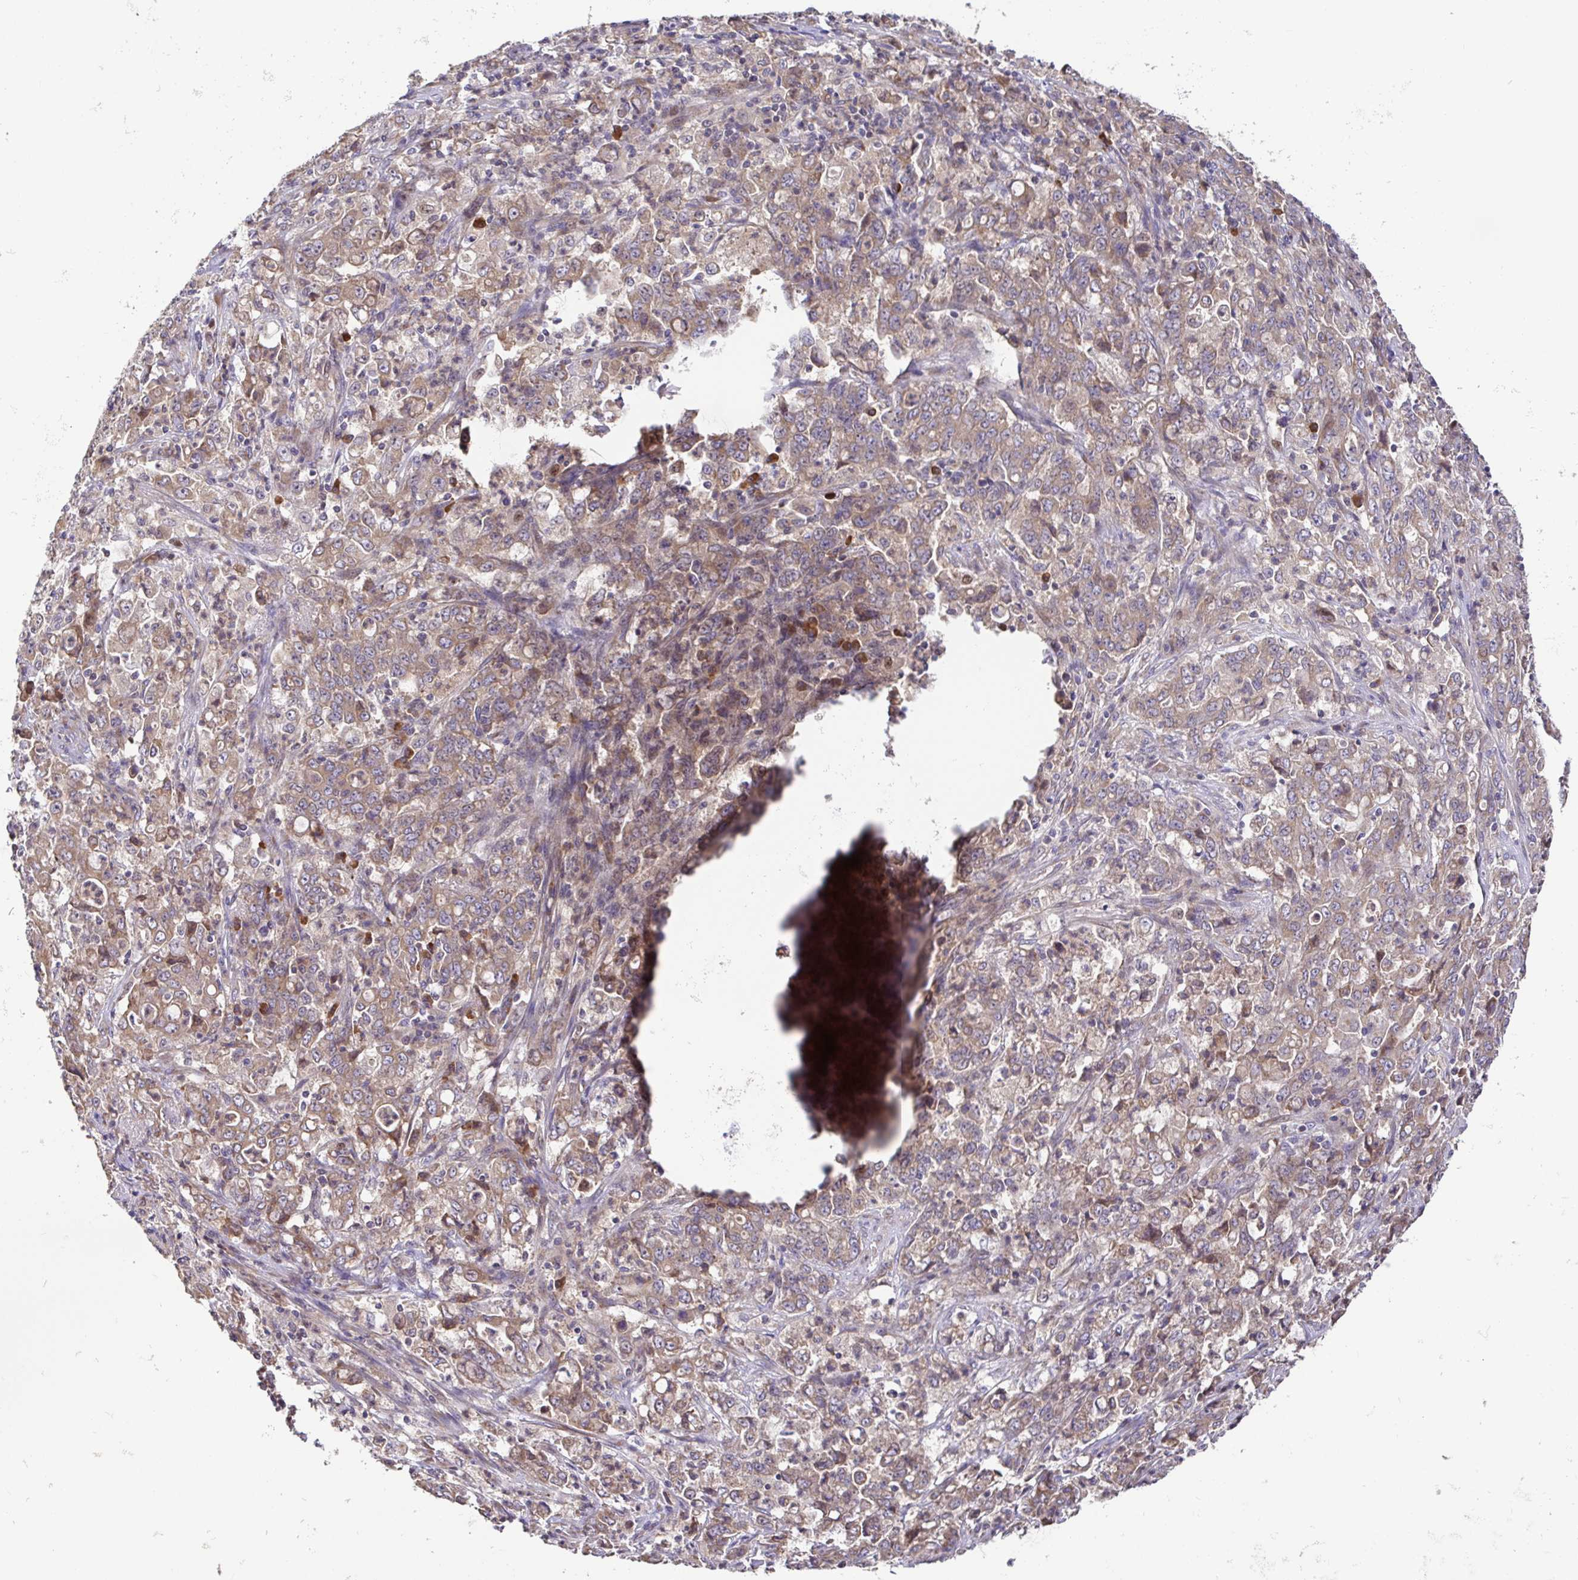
{"staining": {"intensity": "weak", "quantity": ">75%", "location": "cytoplasmic/membranous"}, "tissue": "stomach cancer", "cell_type": "Tumor cells", "image_type": "cancer", "snomed": [{"axis": "morphology", "description": "Adenocarcinoma, NOS"}, {"axis": "topography", "description": "Stomach, lower"}], "caption": "Adenocarcinoma (stomach) was stained to show a protein in brown. There is low levels of weak cytoplasmic/membranous positivity in approximately >75% of tumor cells.", "gene": "ELP1", "patient": {"sex": "female", "age": 71}}